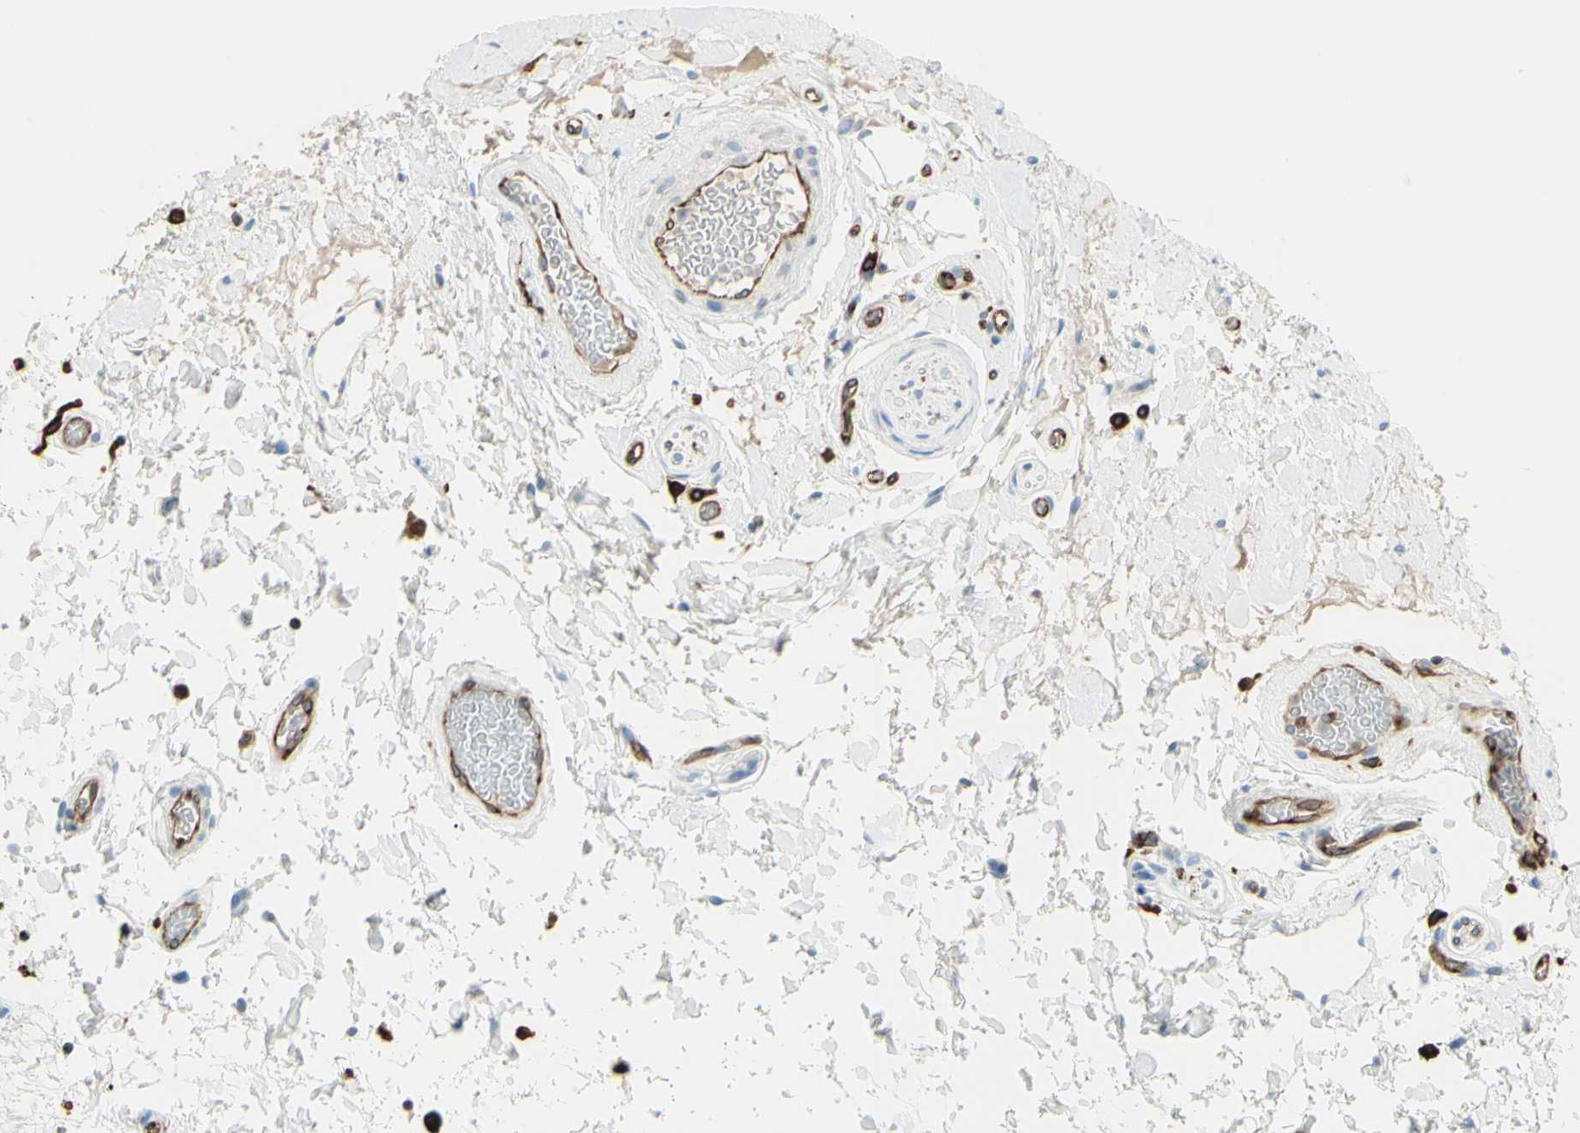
{"staining": {"intensity": "weak", "quantity": "25%-75%", "location": "cytoplasmic/membranous"}, "tissue": "oral mucosa", "cell_type": "Squamous epithelial cells", "image_type": "normal", "snomed": [{"axis": "morphology", "description": "Normal tissue, NOS"}, {"axis": "morphology", "description": "Squamous cell carcinoma, NOS"}, {"axis": "topography", "description": "Skeletal muscle"}, {"axis": "topography", "description": "Oral tissue"}, {"axis": "topography", "description": "Head-Neck"}], "caption": "Weak cytoplasmic/membranous expression for a protein is seen in about 25%-75% of squamous epithelial cells of normal oral mucosa using IHC.", "gene": "CD74", "patient": {"sex": "male", "age": 71}}